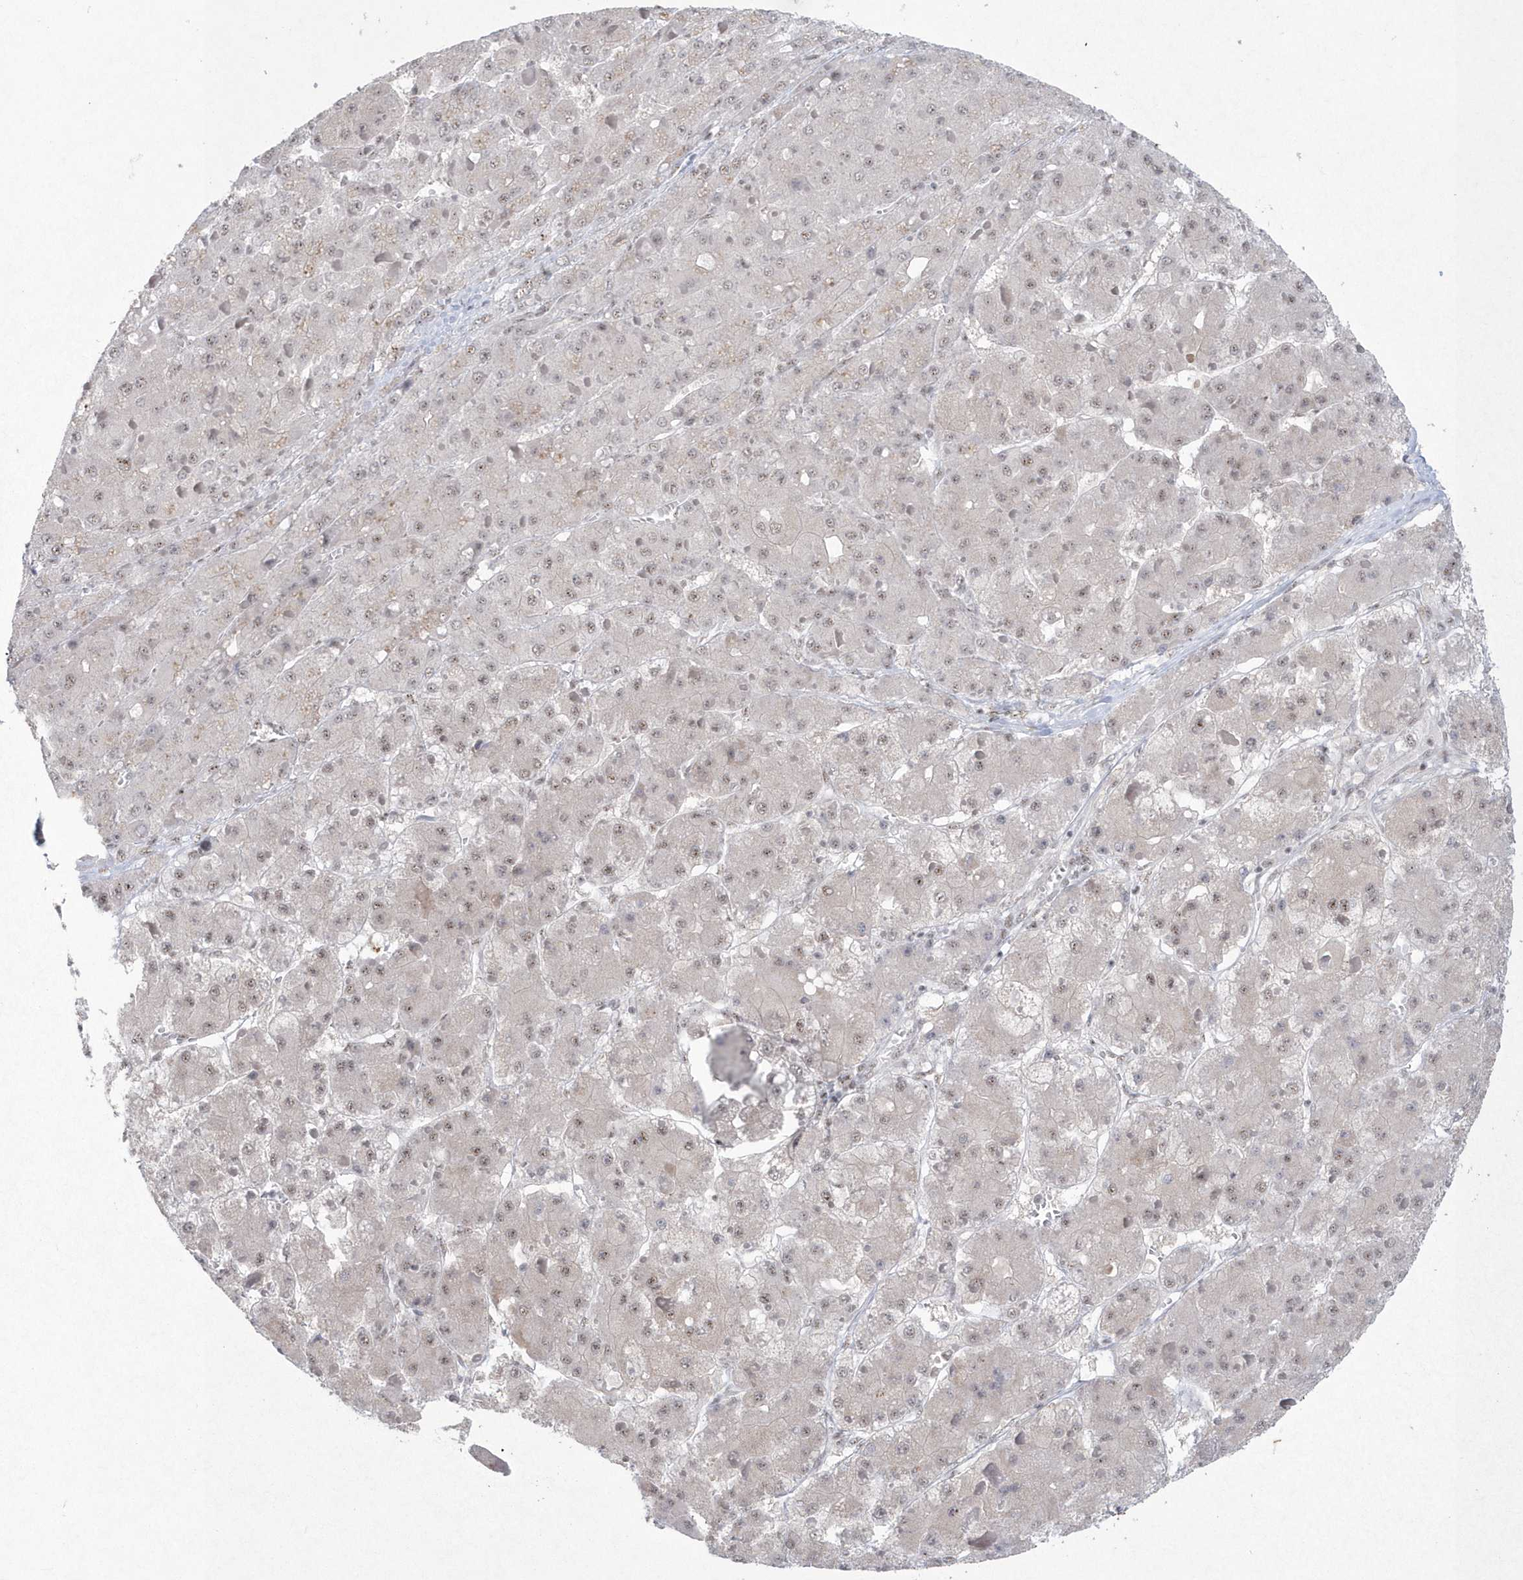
{"staining": {"intensity": "weak", "quantity": "25%-75%", "location": "nuclear"}, "tissue": "liver cancer", "cell_type": "Tumor cells", "image_type": "cancer", "snomed": [{"axis": "morphology", "description": "Carcinoma, Hepatocellular, NOS"}, {"axis": "topography", "description": "Liver"}], "caption": "A high-resolution image shows immunohistochemistry staining of liver cancer, which shows weak nuclear positivity in about 25%-75% of tumor cells.", "gene": "KDM6B", "patient": {"sex": "female", "age": 73}}